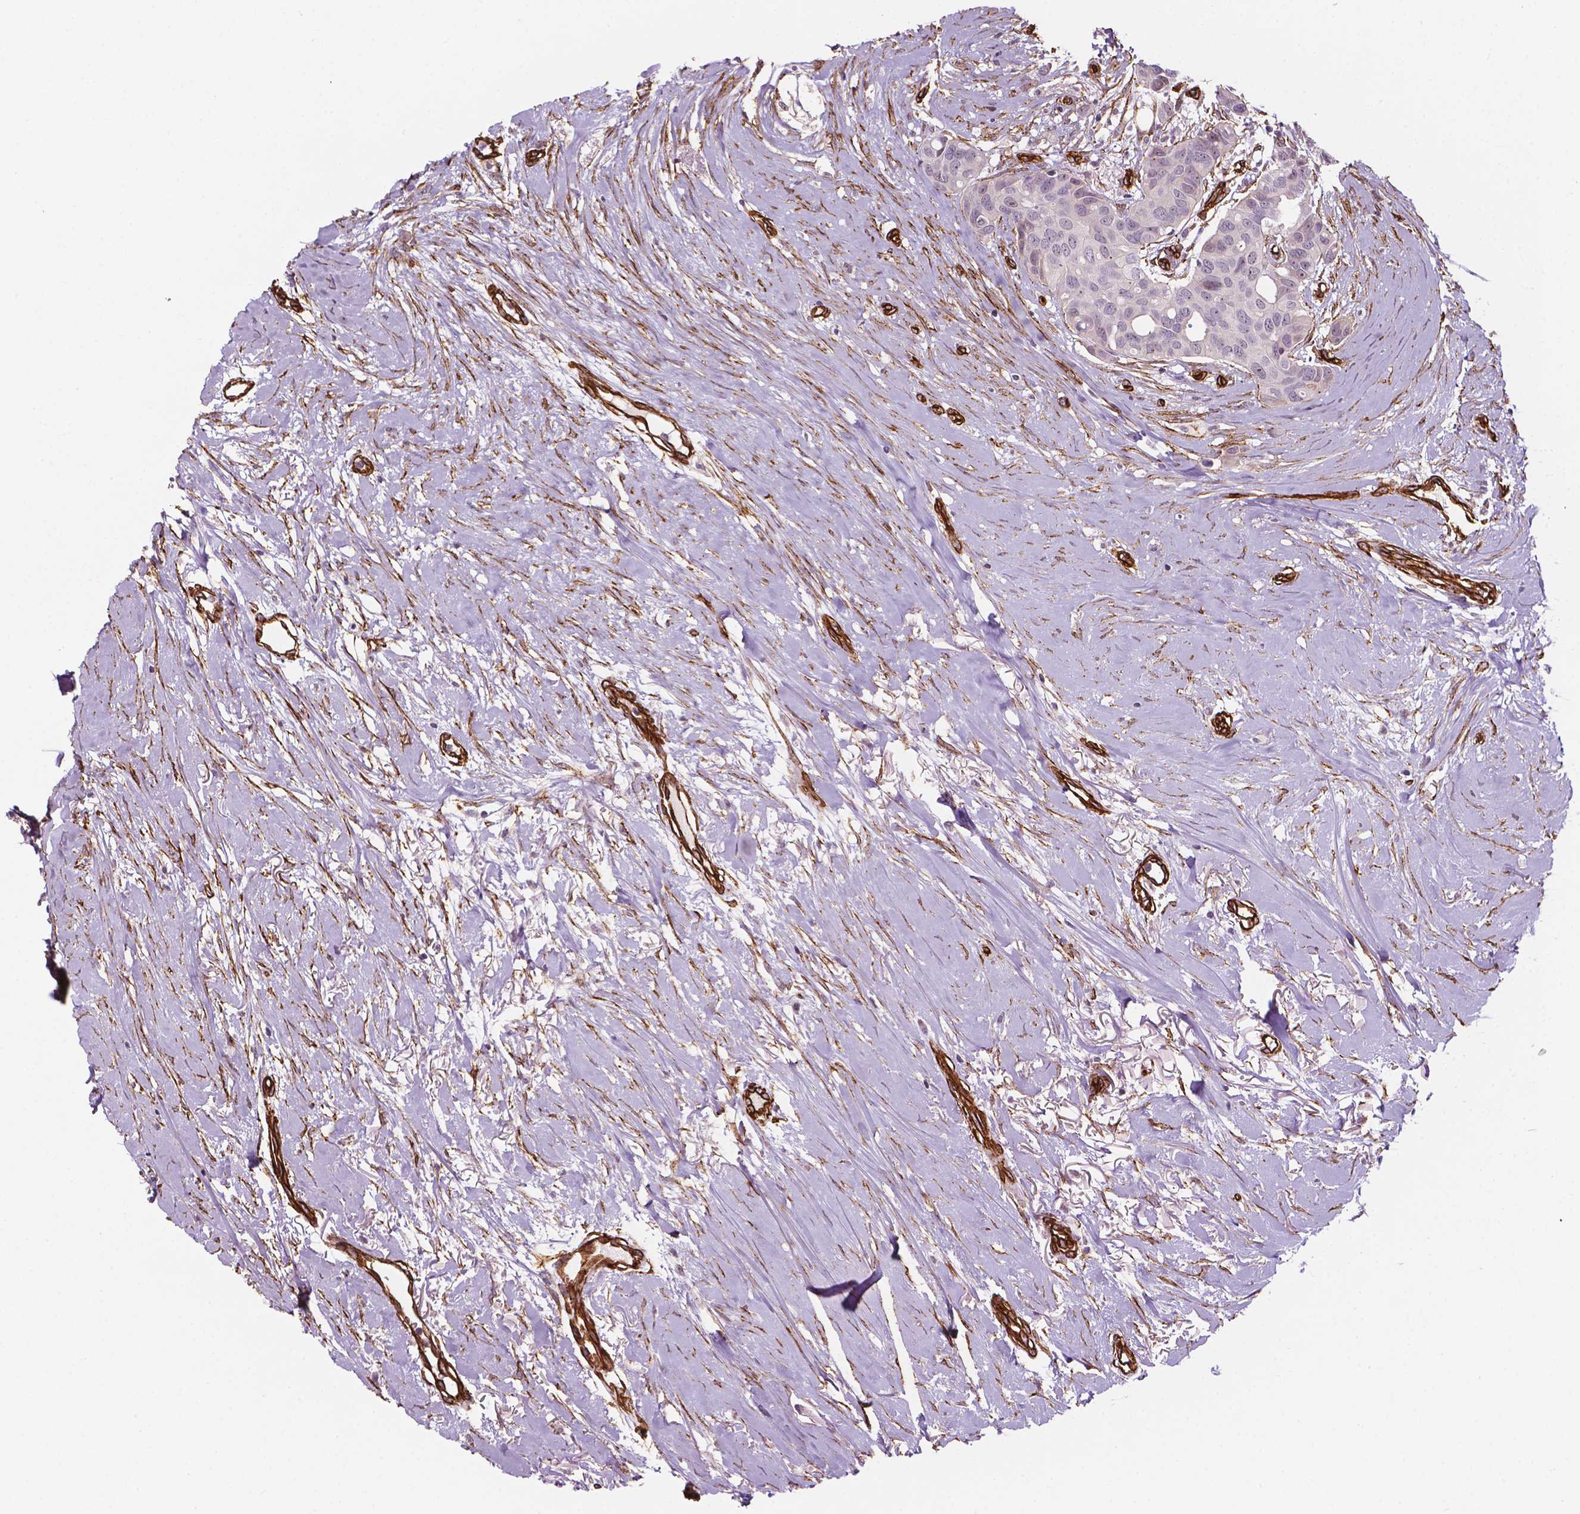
{"staining": {"intensity": "negative", "quantity": "none", "location": "none"}, "tissue": "breast cancer", "cell_type": "Tumor cells", "image_type": "cancer", "snomed": [{"axis": "morphology", "description": "Duct carcinoma"}, {"axis": "topography", "description": "Breast"}], "caption": "Protein analysis of breast cancer exhibits no significant expression in tumor cells. (DAB (3,3'-diaminobenzidine) IHC with hematoxylin counter stain).", "gene": "EGFL8", "patient": {"sex": "female", "age": 54}}